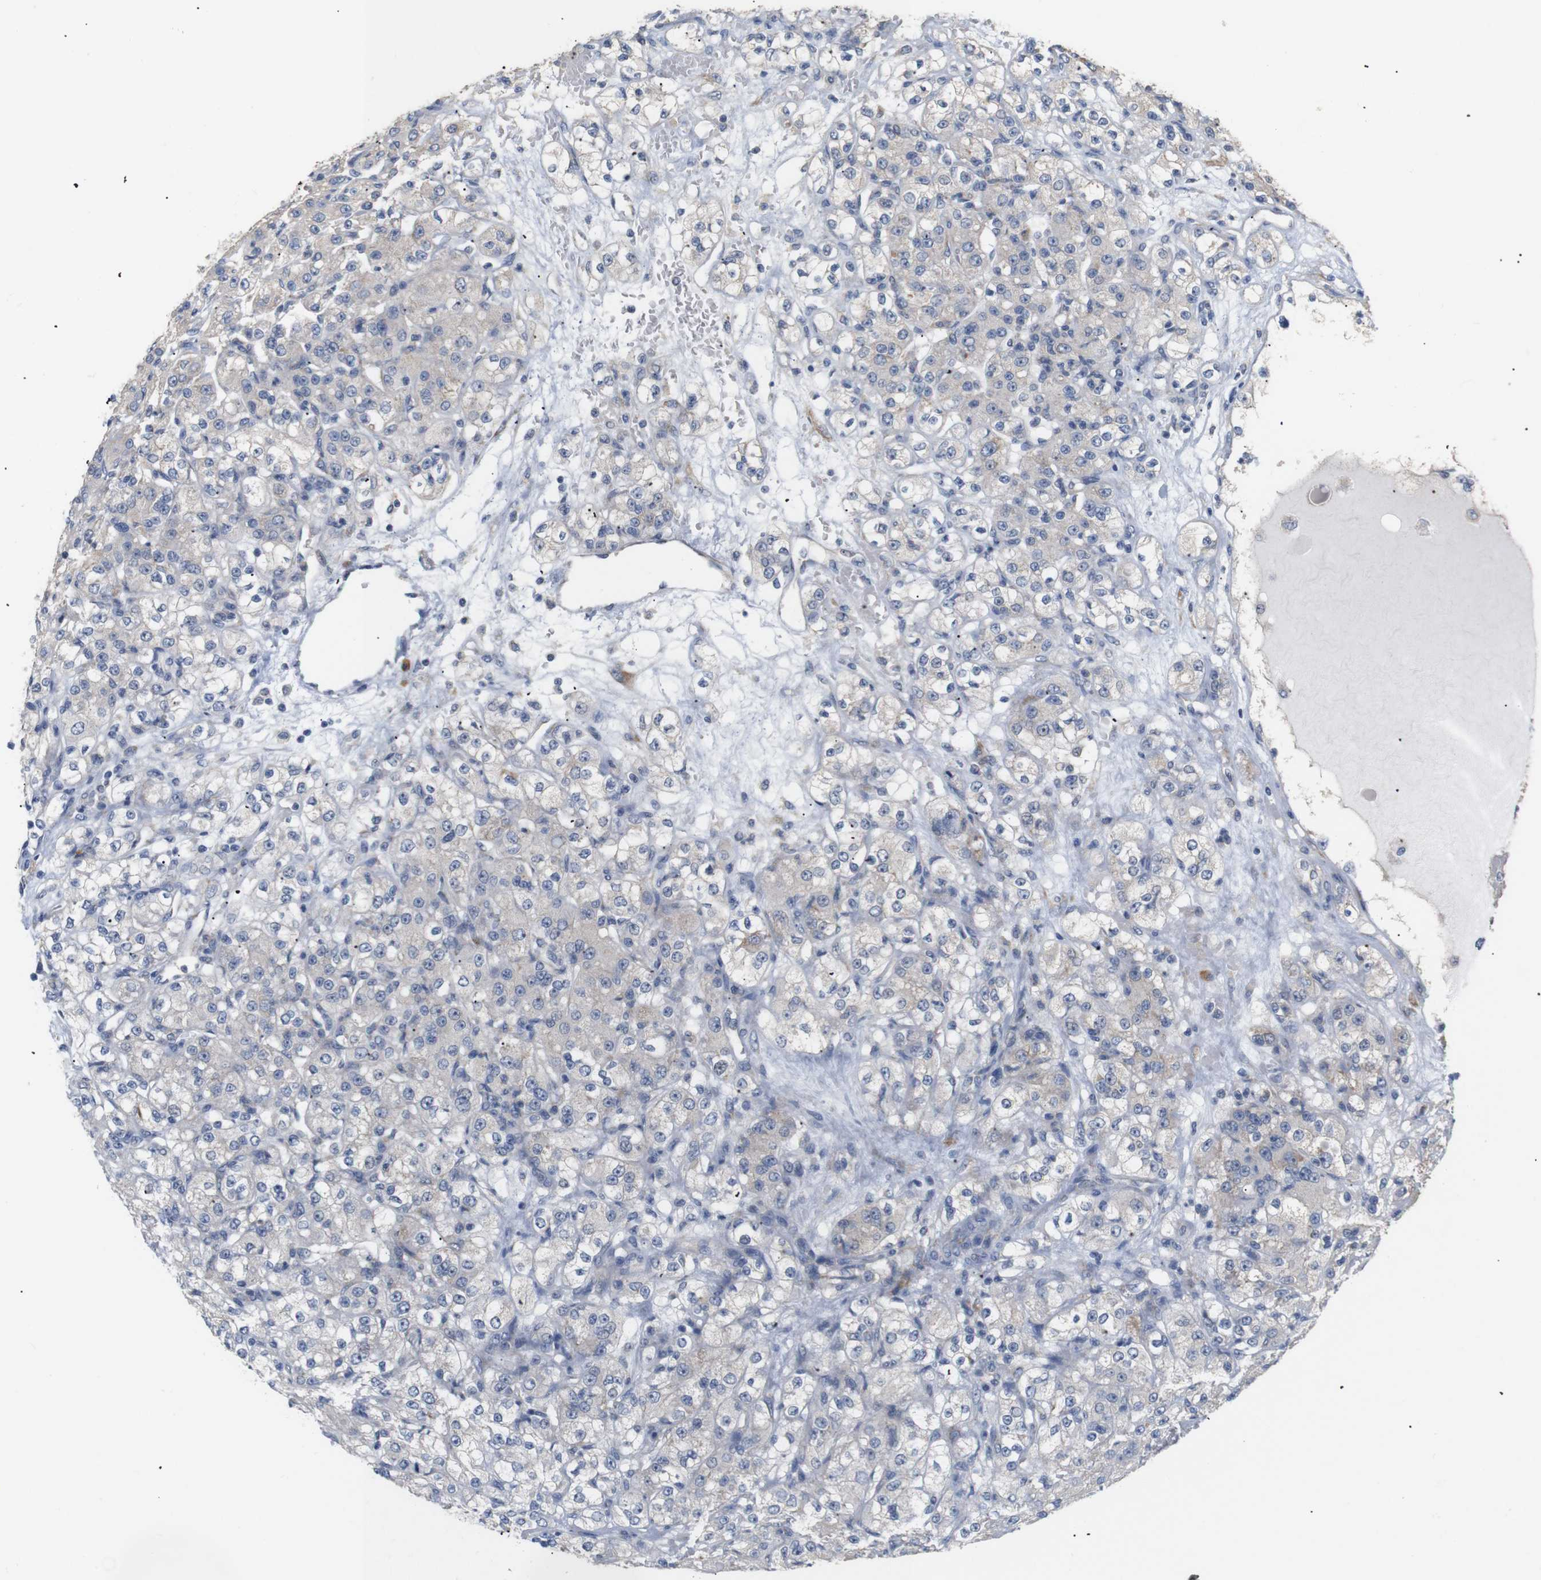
{"staining": {"intensity": "negative", "quantity": "none", "location": "none"}, "tissue": "renal cancer", "cell_type": "Tumor cells", "image_type": "cancer", "snomed": [{"axis": "morphology", "description": "Normal tissue, NOS"}, {"axis": "morphology", "description": "Adenocarcinoma, NOS"}, {"axis": "topography", "description": "Kidney"}], "caption": "The histopathology image displays no significant staining in tumor cells of renal cancer (adenocarcinoma). Nuclei are stained in blue.", "gene": "TRIM5", "patient": {"sex": "male", "age": 61}}